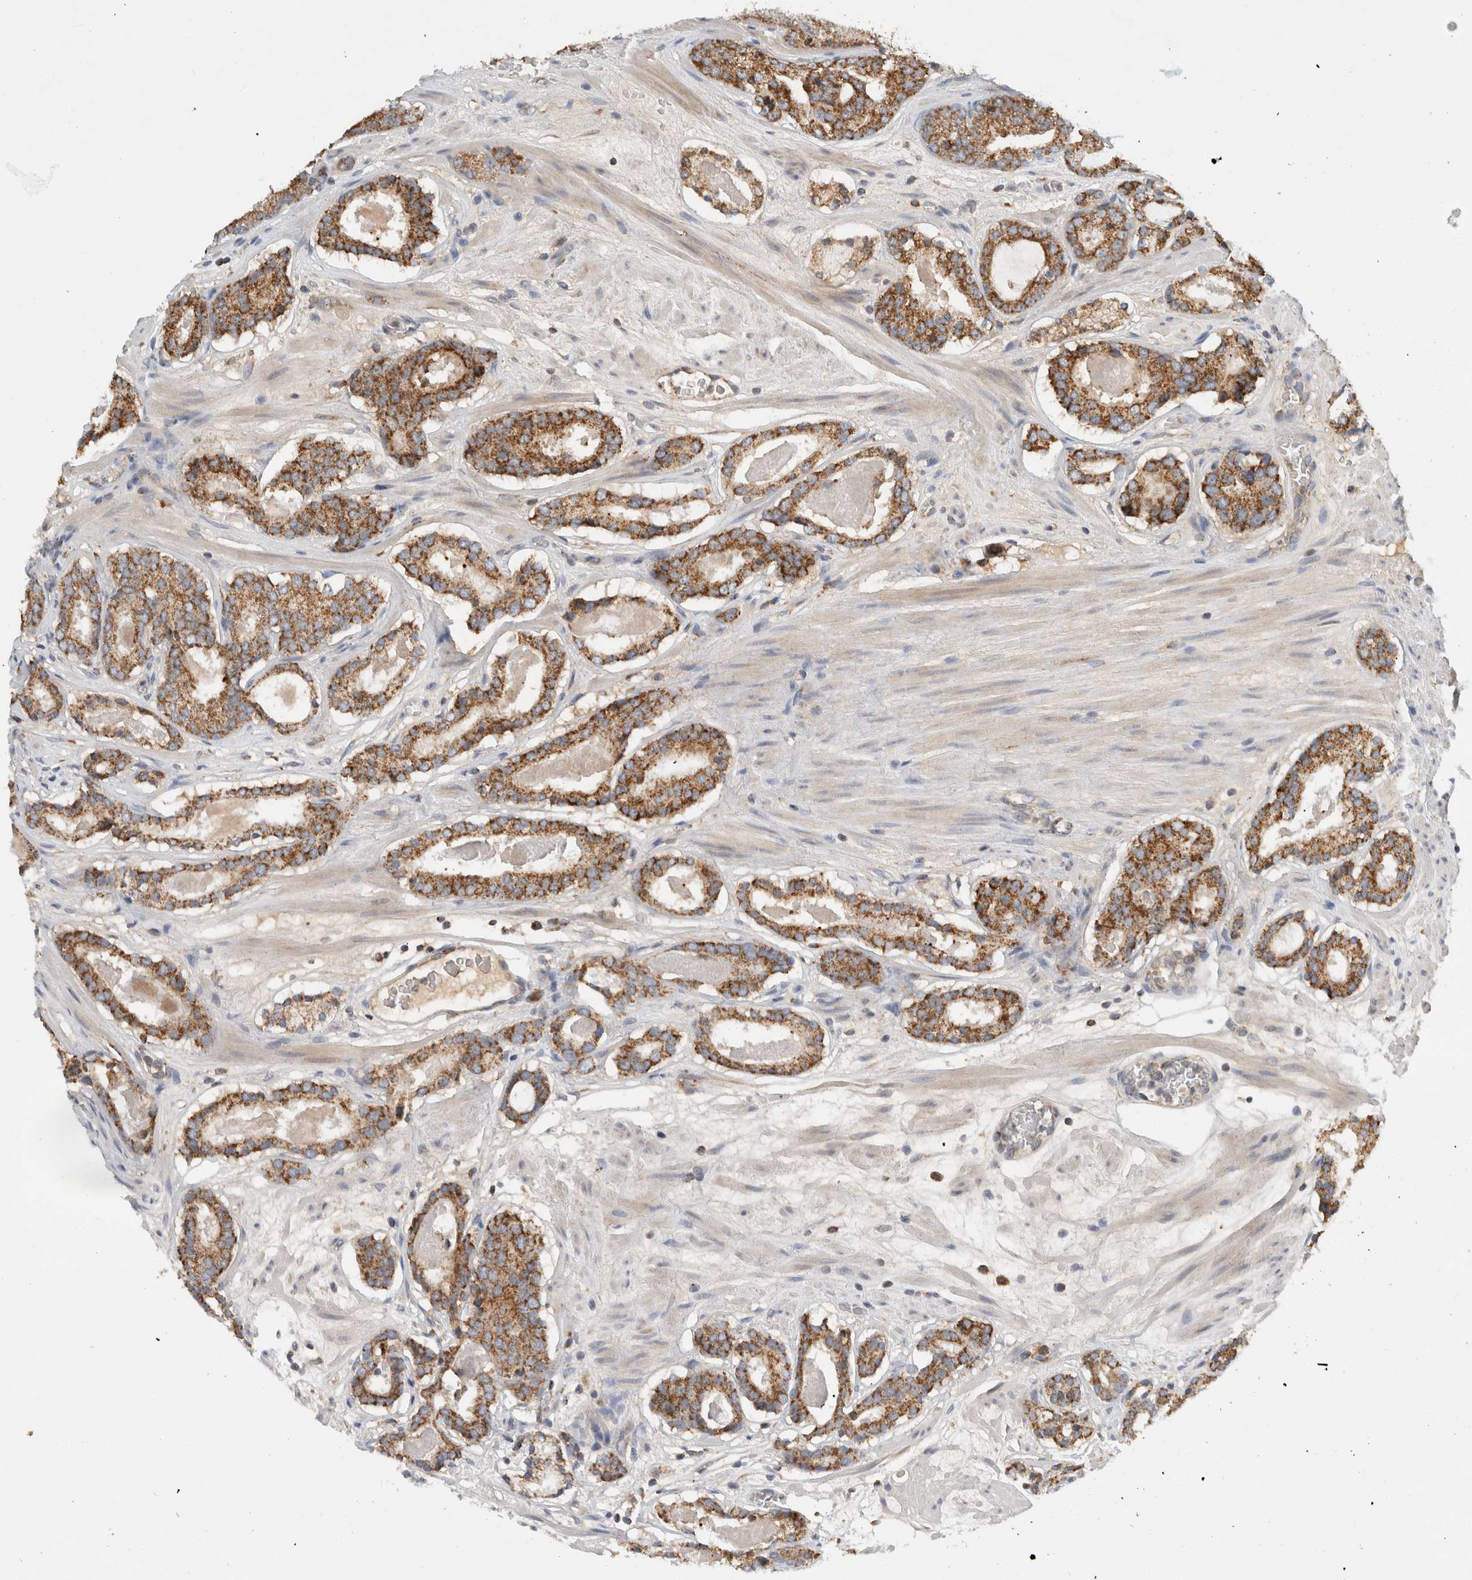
{"staining": {"intensity": "strong", "quantity": ">75%", "location": "cytoplasmic/membranous"}, "tissue": "prostate cancer", "cell_type": "Tumor cells", "image_type": "cancer", "snomed": [{"axis": "morphology", "description": "Adenocarcinoma, Low grade"}, {"axis": "topography", "description": "Prostate"}], "caption": "Immunohistochemical staining of human prostate cancer shows high levels of strong cytoplasmic/membranous expression in about >75% of tumor cells.", "gene": "AMPD1", "patient": {"sex": "male", "age": 69}}